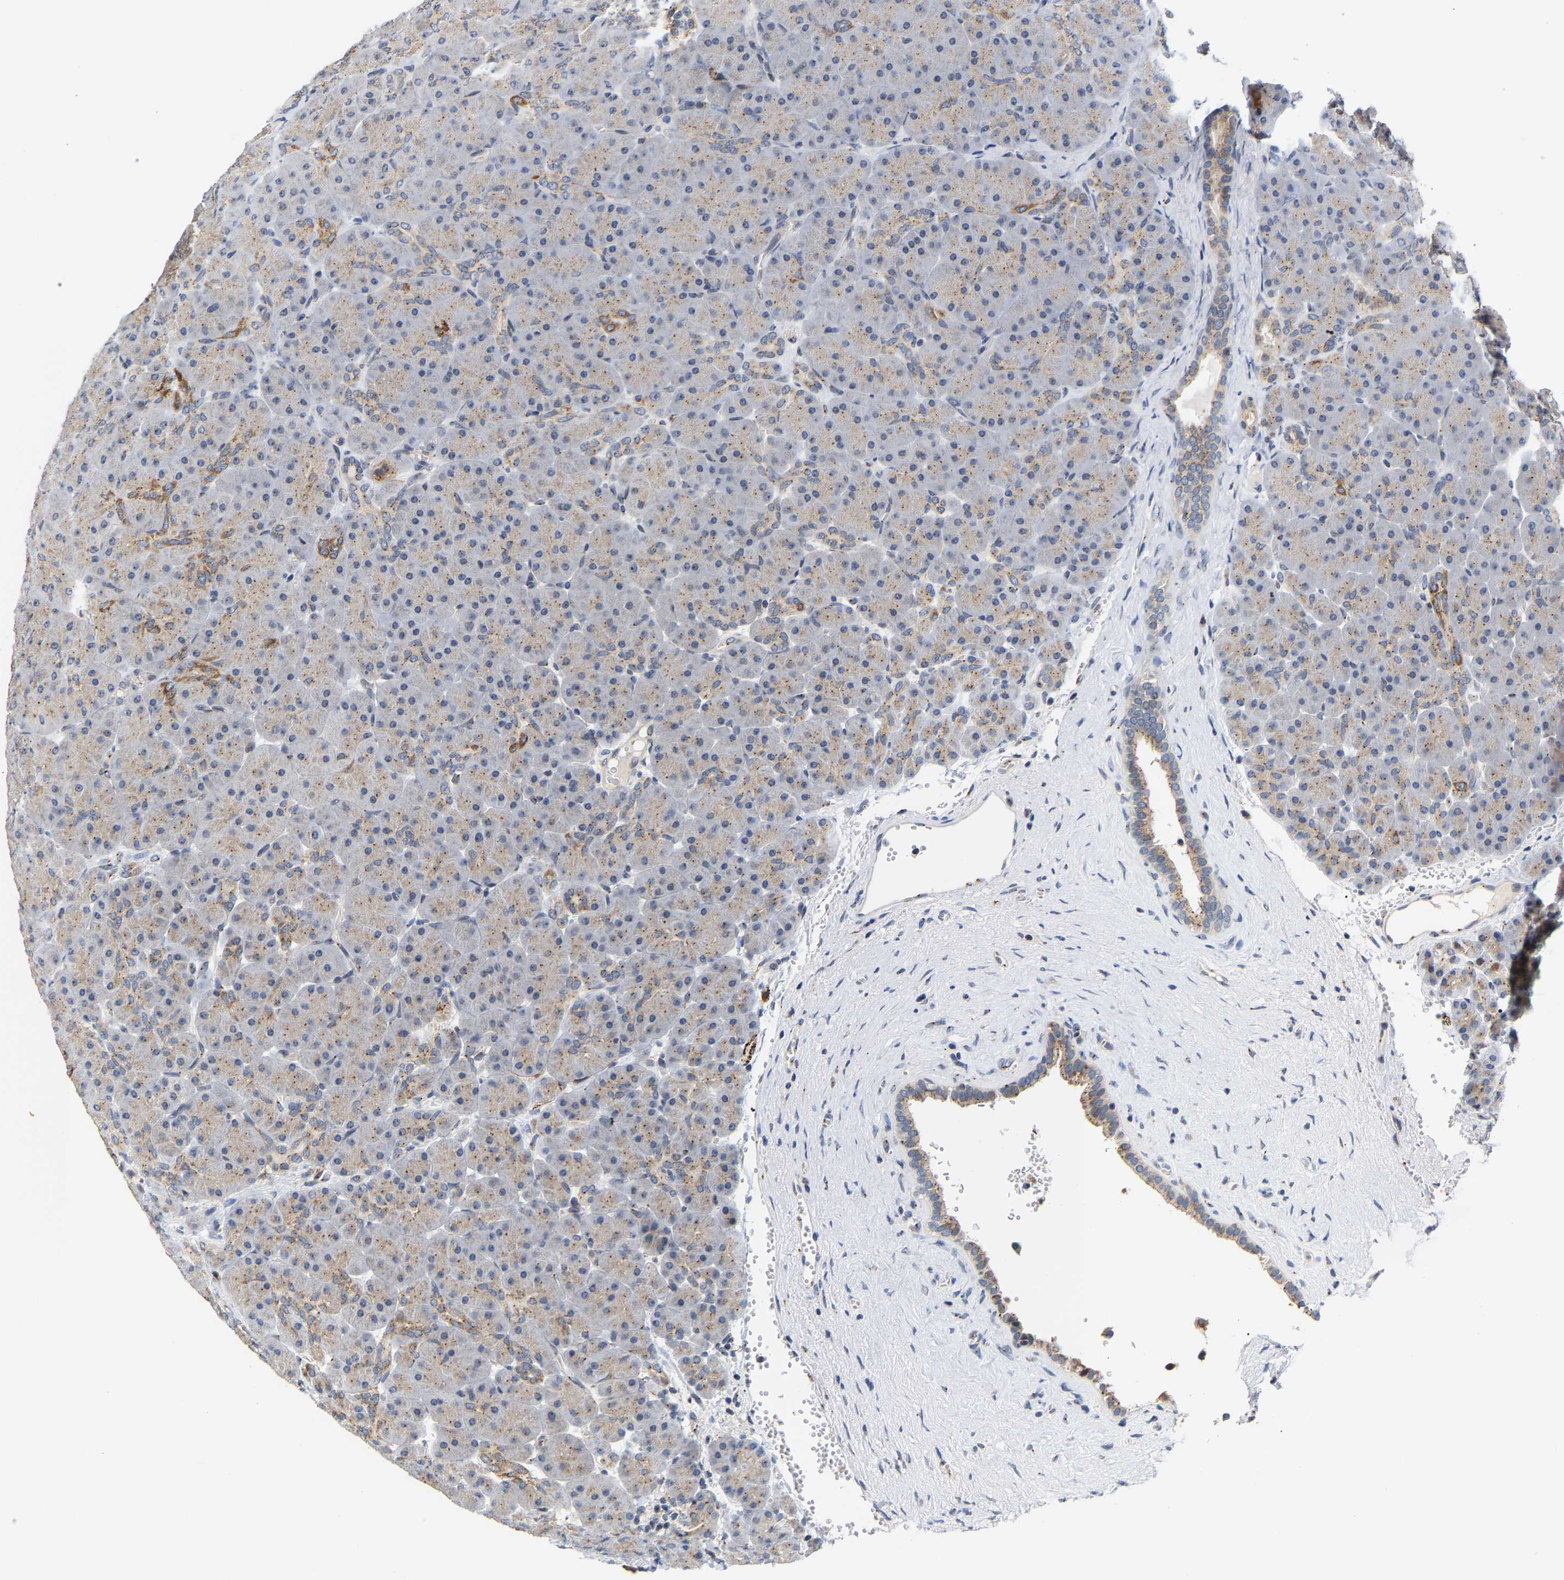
{"staining": {"intensity": "moderate", "quantity": "25%-75%", "location": "cytoplasmic/membranous"}, "tissue": "pancreas", "cell_type": "Exocrine glandular cells", "image_type": "normal", "snomed": [{"axis": "morphology", "description": "Normal tissue, NOS"}, {"axis": "topography", "description": "Pancreas"}], "caption": "A micrograph showing moderate cytoplasmic/membranous staining in approximately 25%-75% of exocrine glandular cells in unremarkable pancreas, as visualized by brown immunohistochemical staining.", "gene": "PCNT", "patient": {"sex": "male", "age": 66}}